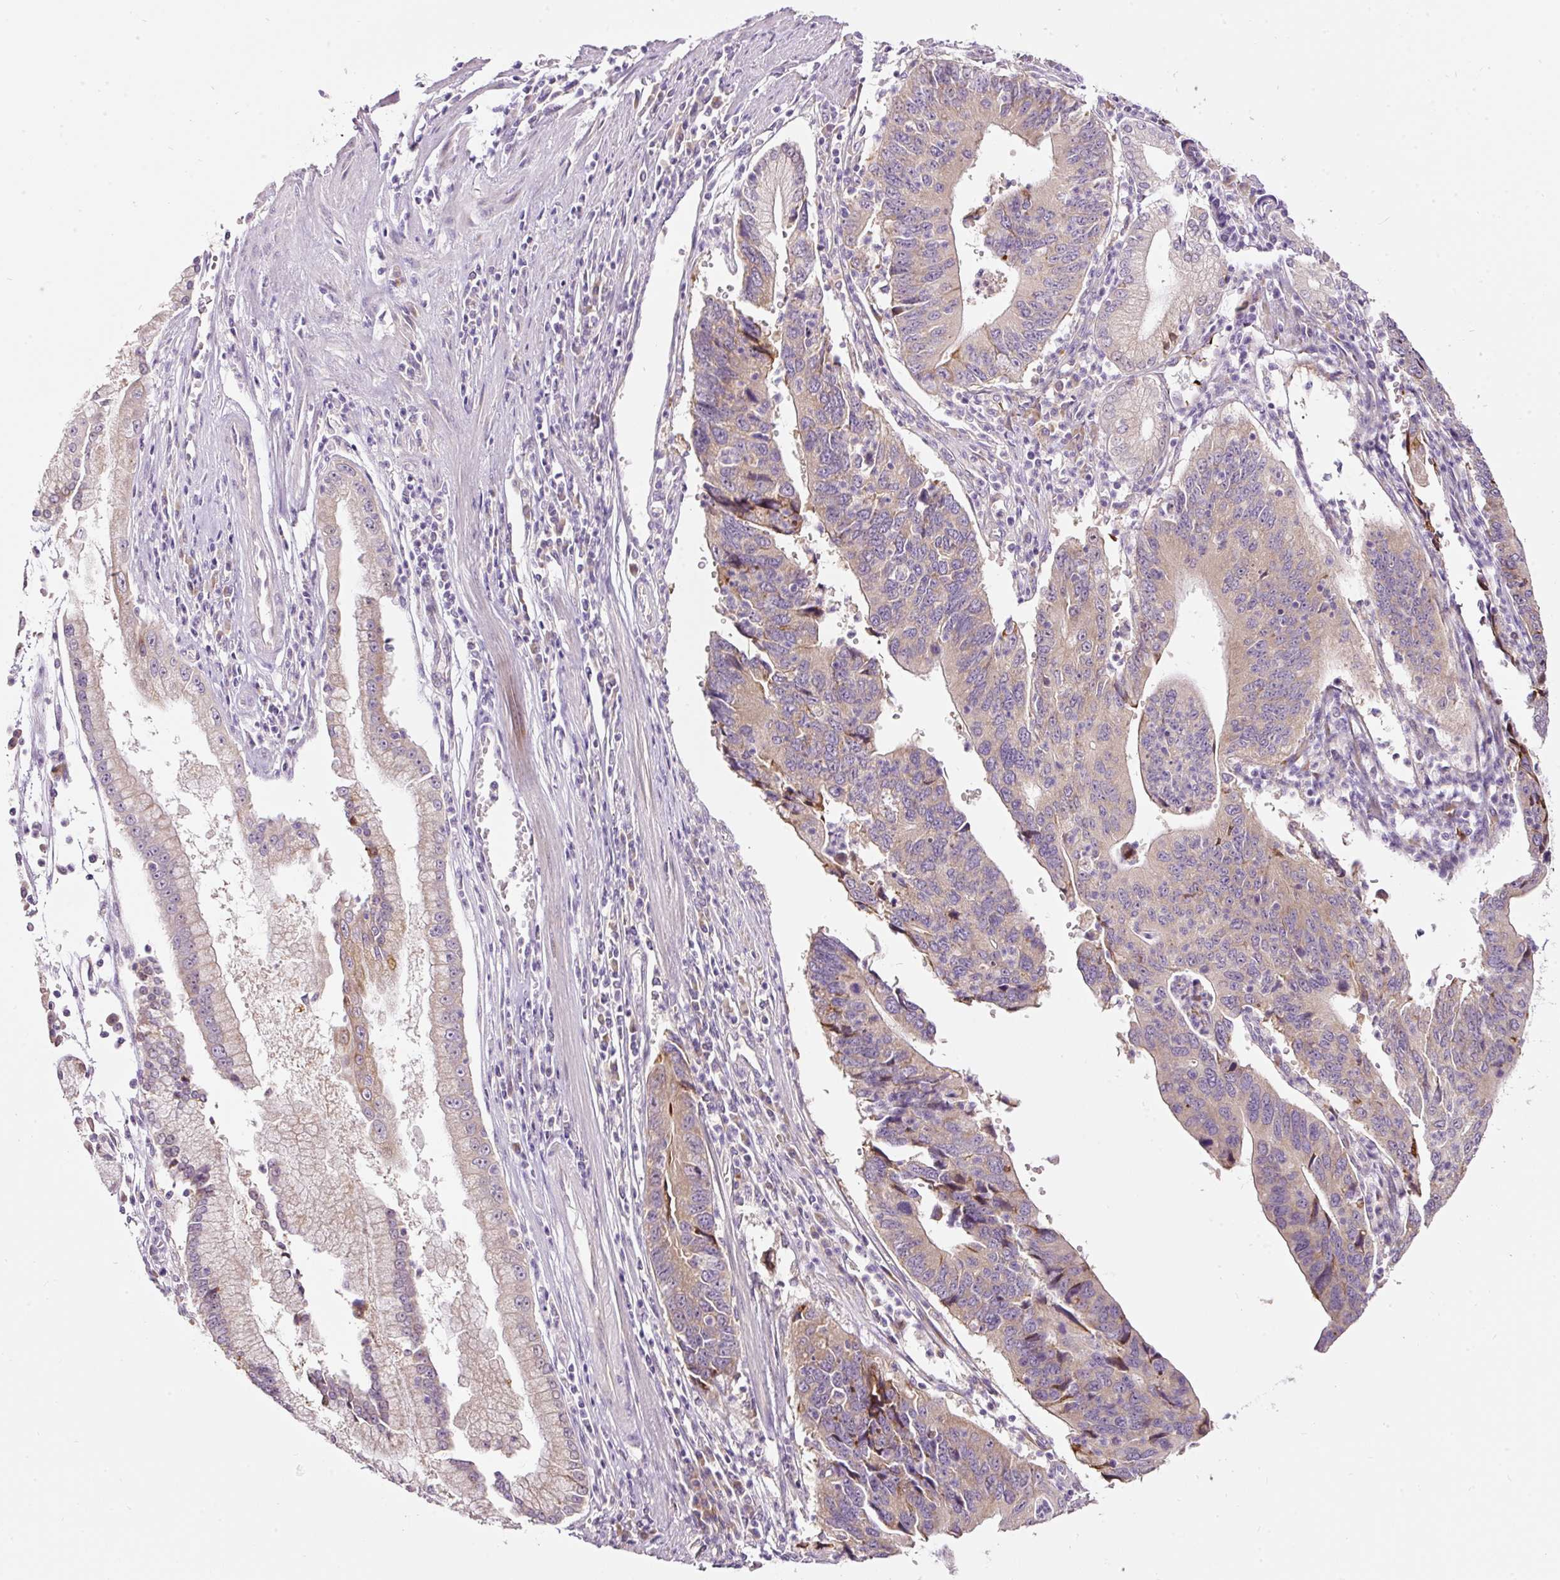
{"staining": {"intensity": "weak", "quantity": "<25%", "location": "cytoplasmic/membranous"}, "tissue": "stomach cancer", "cell_type": "Tumor cells", "image_type": "cancer", "snomed": [{"axis": "morphology", "description": "Adenocarcinoma, NOS"}, {"axis": "topography", "description": "Stomach"}], "caption": "An immunohistochemistry histopathology image of stomach cancer (adenocarcinoma) is shown. There is no staining in tumor cells of stomach cancer (adenocarcinoma).", "gene": "RSPO2", "patient": {"sex": "male", "age": 59}}